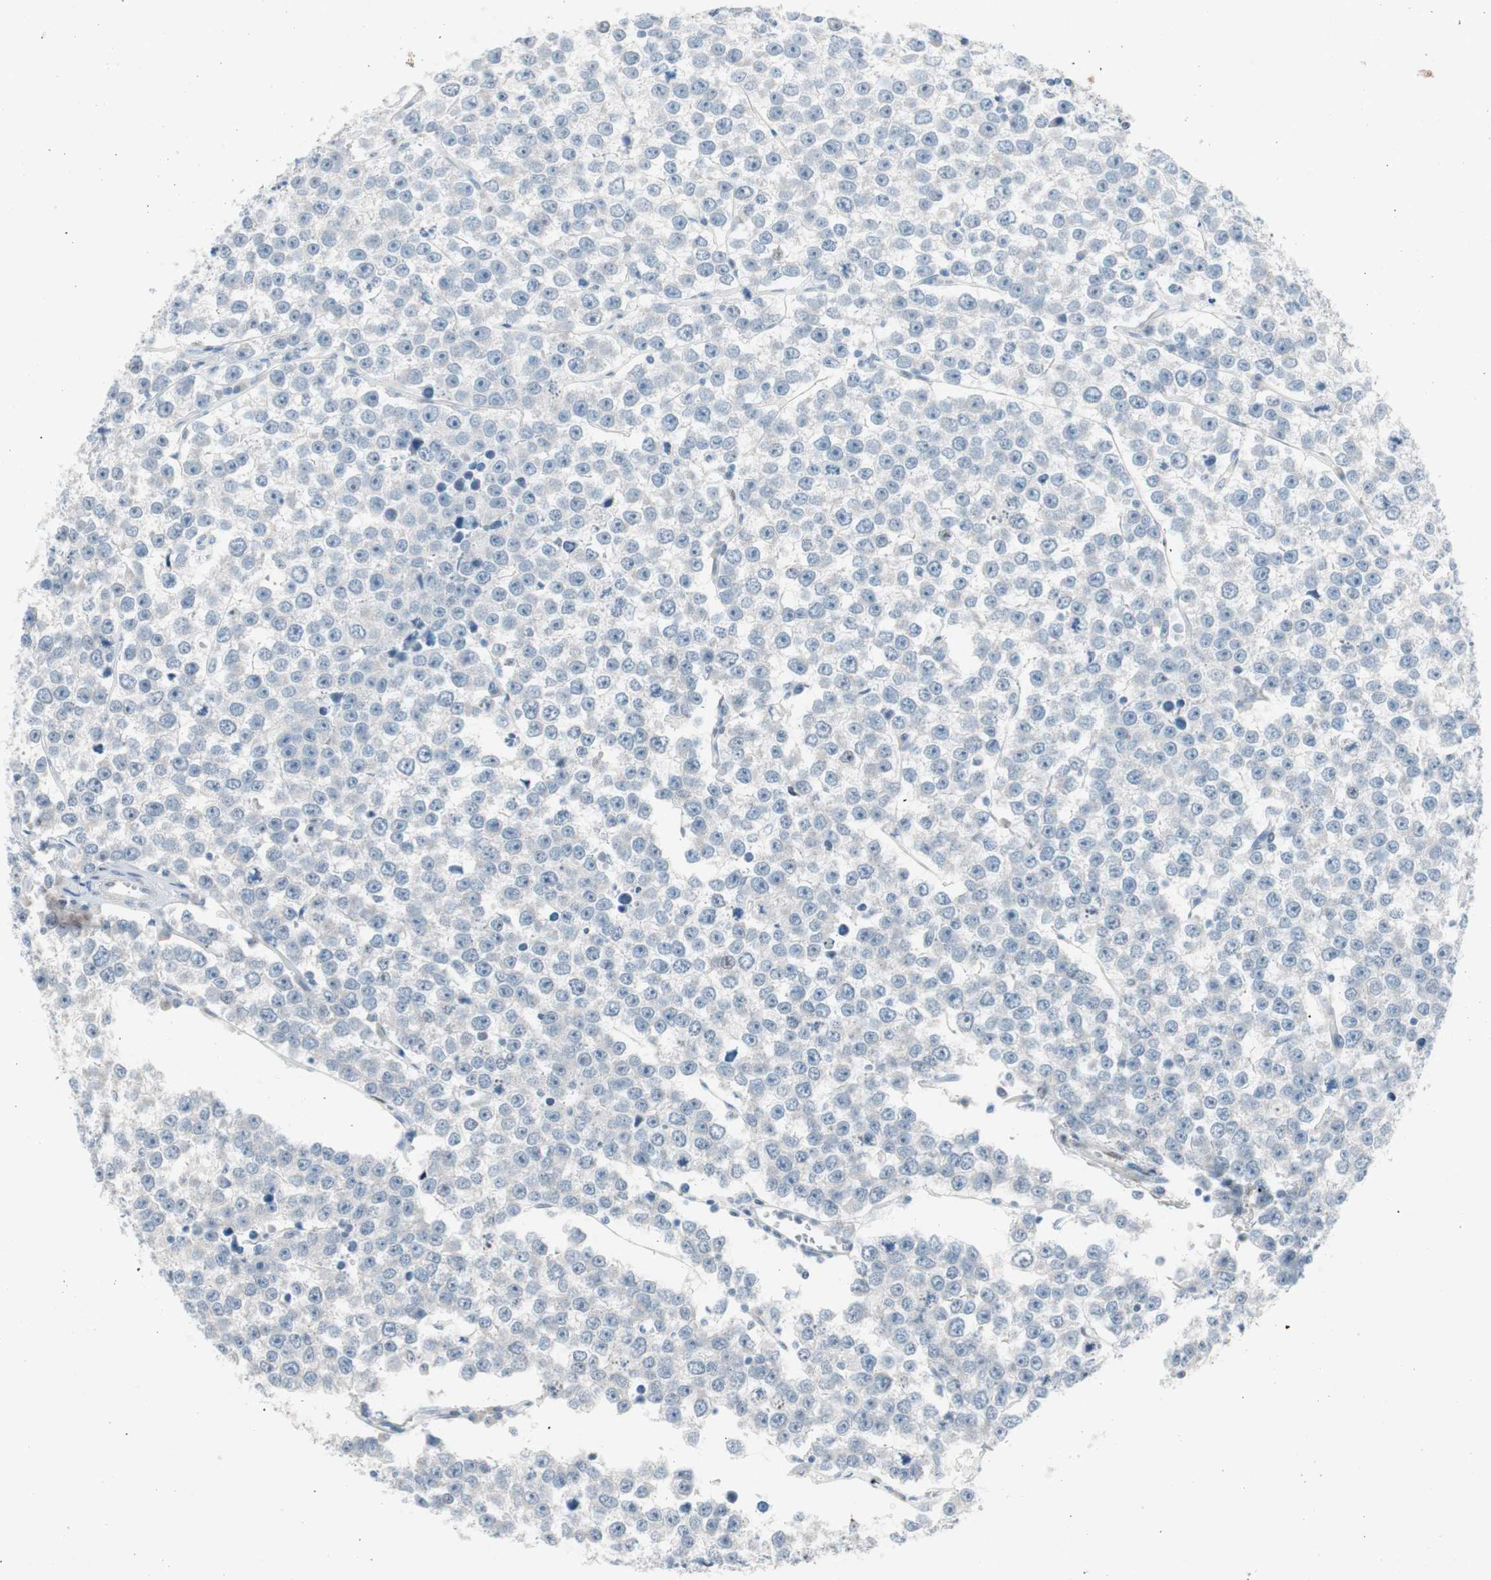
{"staining": {"intensity": "negative", "quantity": "none", "location": "none"}, "tissue": "testis cancer", "cell_type": "Tumor cells", "image_type": "cancer", "snomed": [{"axis": "morphology", "description": "Seminoma, NOS"}, {"axis": "morphology", "description": "Carcinoma, Embryonal, NOS"}, {"axis": "topography", "description": "Testis"}], "caption": "IHC photomicrograph of neoplastic tissue: human seminoma (testis) stained with DAB (3,3'-diaminobenzidine) exhibits no significant protein positivity in tumor cells. (DAB (3,3'-diaminobenzidine) immunohistochemistry visualized using brightfield microscopy, high magnification).", "gene": "FOSL1", "patient": {"sex": "male", "age": 52}}